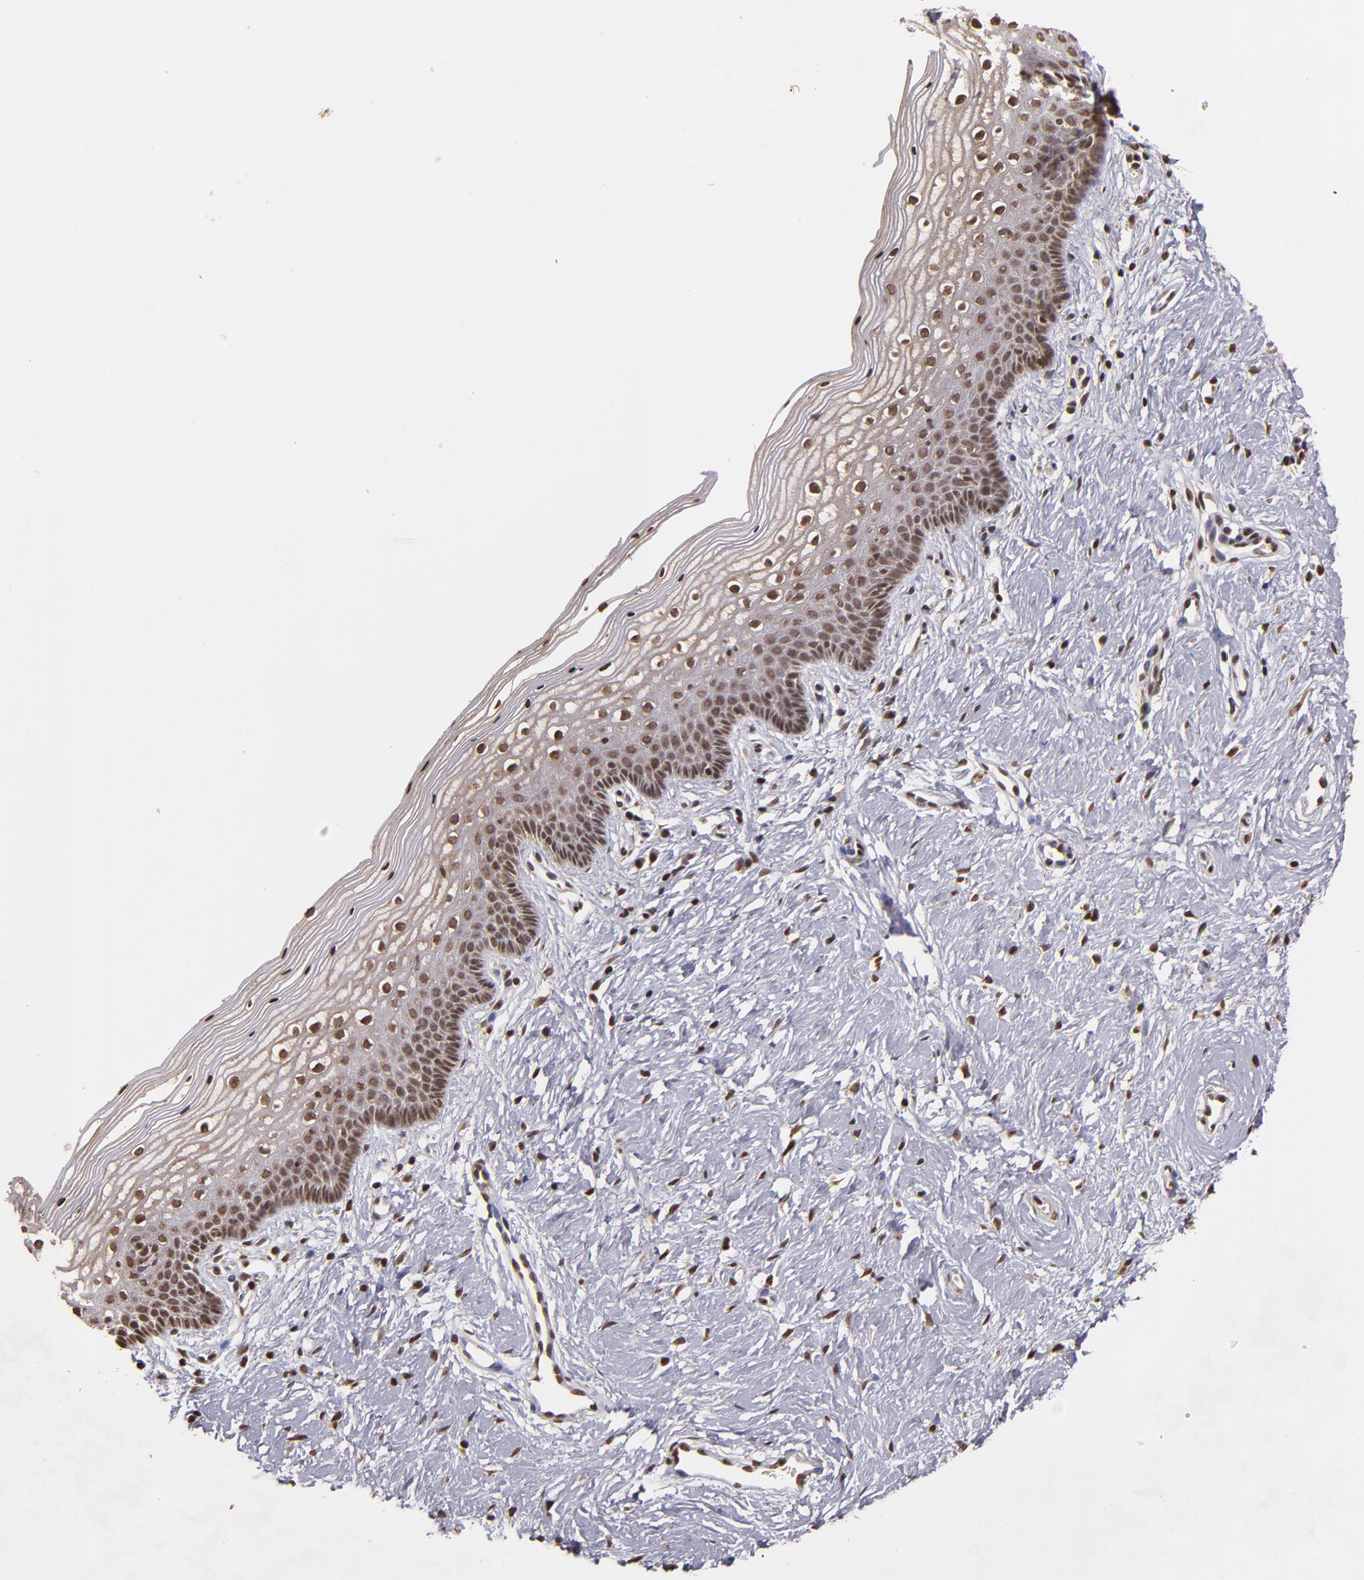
{"staining": {"intensity": "moderate", "quantity": "25%-75%", "location": "nuclear"}, "tissue": "vagina", "cell_type": "Squamous epithelial cells", "image_type": "normal", "snomed": [{"axis": "morphology", "description": "Normal tissue, NOS"}, {"axis": "topography", "description": "Vagina"}], "caption": "The photomicrograph displays staining of normal vagina, revealing moderate nuclear protein staining (brown color) within squamous epithelial cells. (DAB IHC with brightfield microscopy, high magnification).", "gene": "CUL3", "patient": {"sex": "female", "age": 46}}